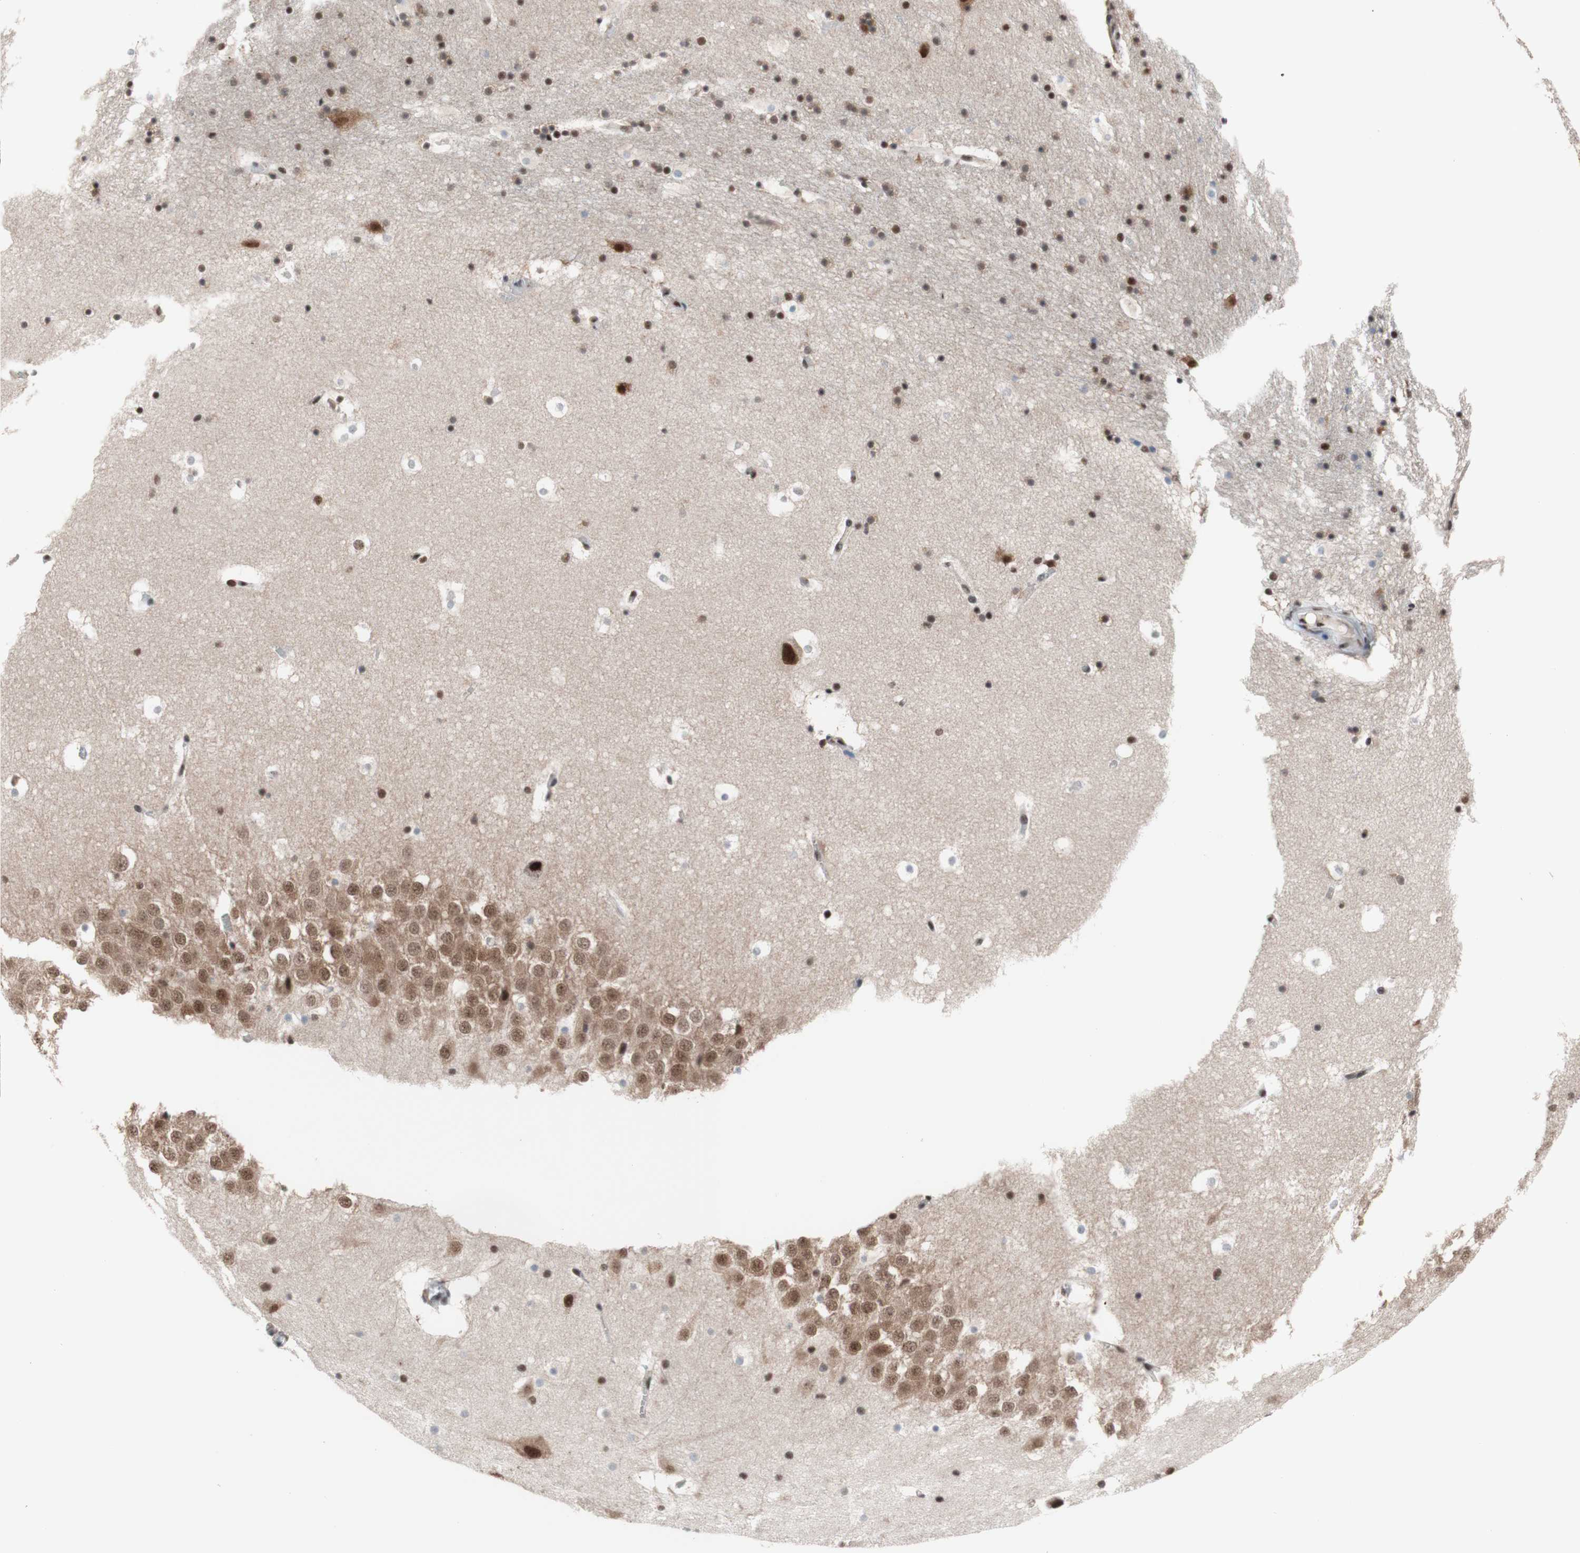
{"staining": {"intensity": "strong", "quantity": ">75%", "location": "nuclear"}, "tissue": "hippocampus", "cell_type": "Glial cells", "image_type": "normal", "snomed": [{"axis": "morphology", "description": "Normal tissue, NOS"}, {"axis": "topography", "description": "Hippocampus"}], "caption": "A brown stain highlights strong nuclear staining of a protein in glial cells of benign human hippocampus. The staining was performed using DAB to visualize the protein expression in brown, while the nuclei were stained in blue with hematoxylin (Magnification: 20x).", "gene": "PRPF19", "patient": {"sex": "male", "age": 45}}